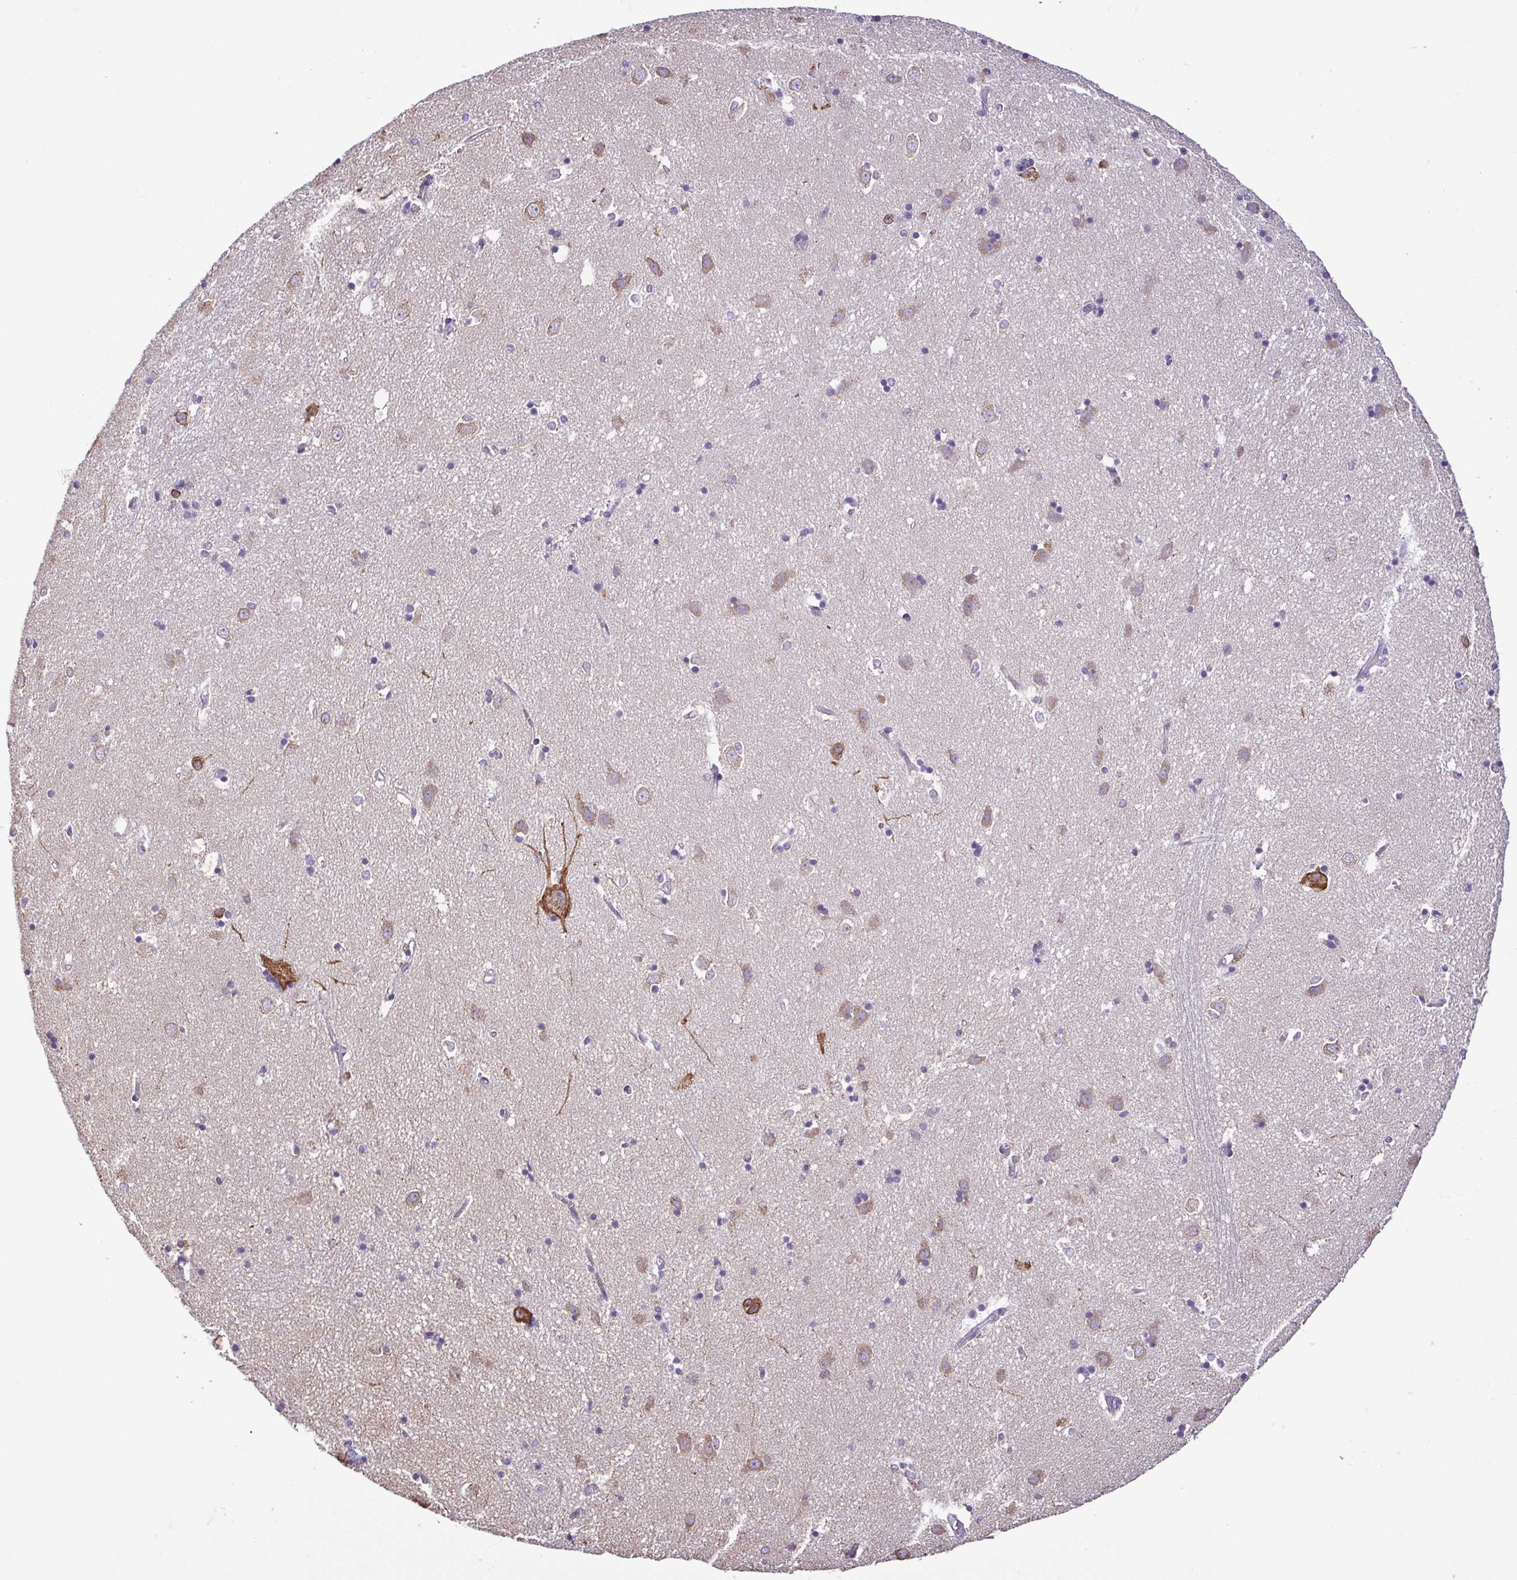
{"staining": {"intensity": "moderate", "quantity": "<25%", "location": "cytoplasmic/membranous"}, "tissue": "caudate", "cell_type": "Glial cells", "image_type": "normal", "snomed": [{"axis": "morphology", "description": "Normal tissue, NOS"}, {"axis": "topography", "description": "Lateral ventricle wall"}], "caption": "Glial cells show moderate cytoplasmic/membranous expression in about <25% of cells in unremarkable caudate. (Brightfield microscopy of DAB IHC at high magnification).", "gene": "MYL10", "patient": {"sex": "male", "age": 54}}